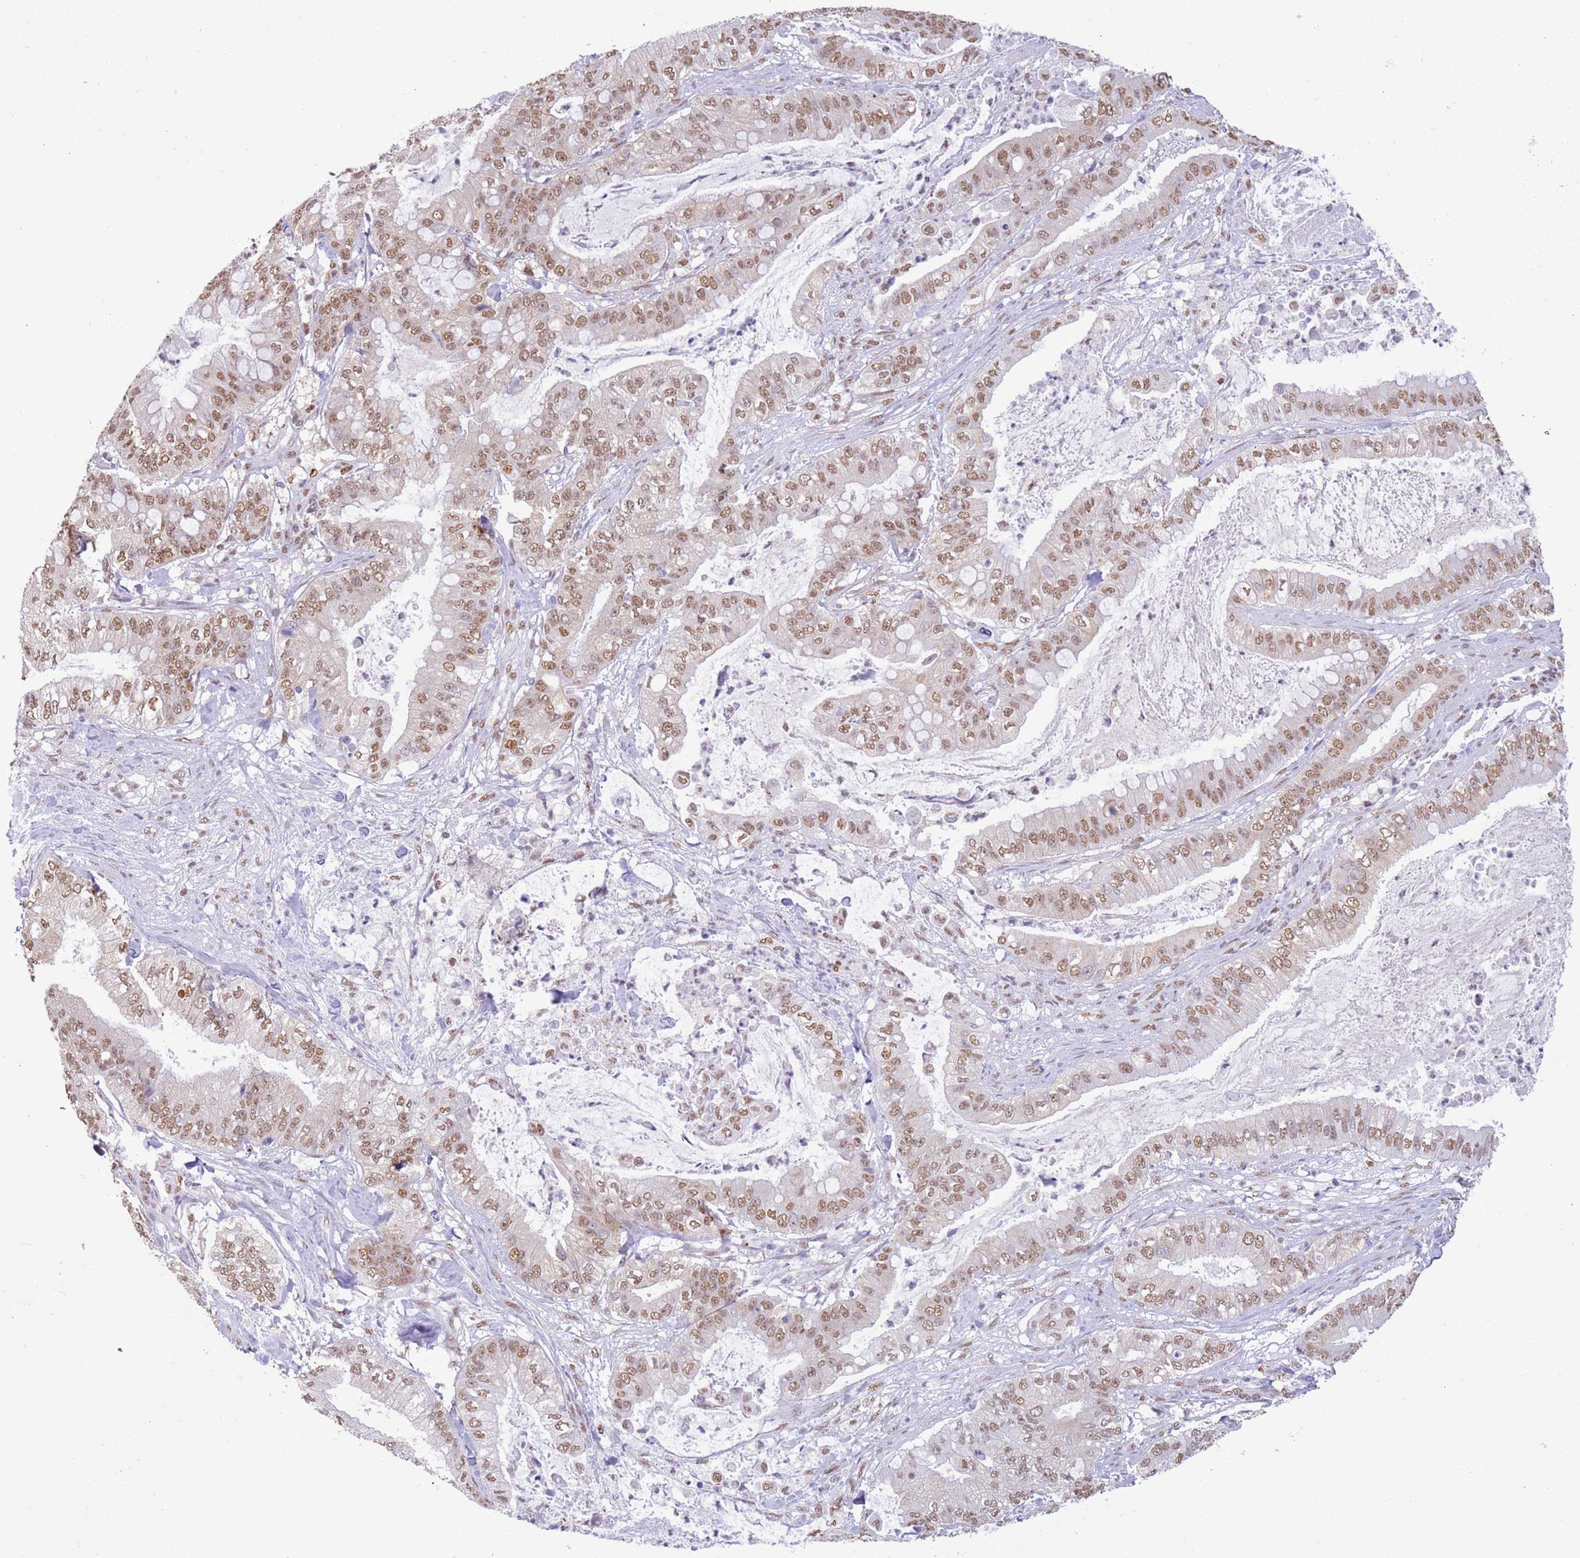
{"staining": {"intensity": "moderate", "quantity": ">75%", "location": "nuclear"}, "tissue": "pancreatic cancer", "cell_type": "Tumor cells", "image_type": "cancer", "snomed": [{"axis": "morphology", "description": "Adenocarcinoma, NOS"}, {"axis": "topography", "description": "Pancreas"}], "caption": "The photomicrograph shows immunohistochemical staining of pancreatic cancer. There is moderate nuclear expression is seen in about >75% of tumor cells. (IHC, brightfield microscopy, high magnification).", "gene": "TRIM32", "patient": {"sex": "male", "age": 71}}